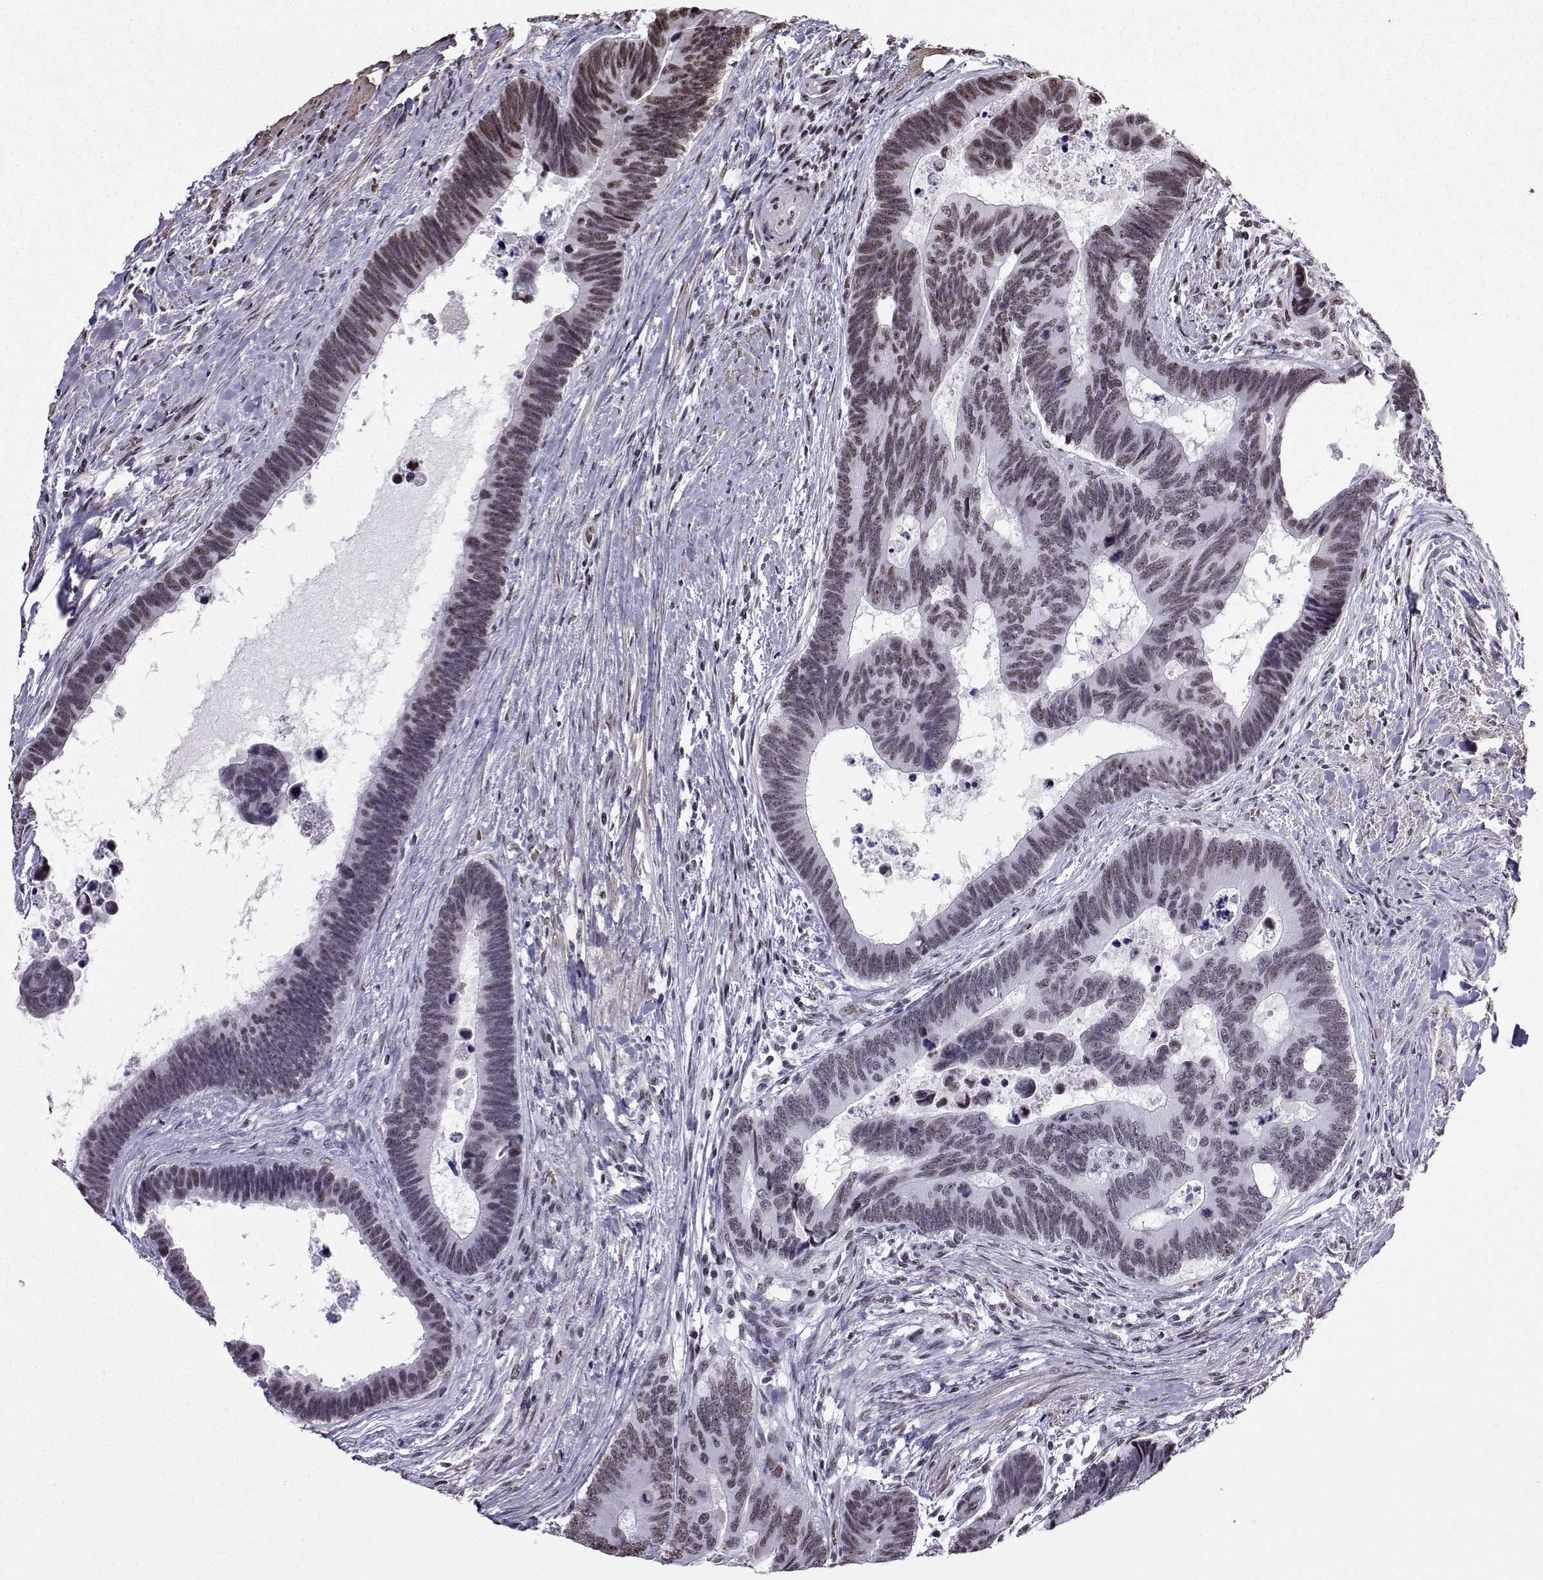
{"staining": {"intensity": "weak", "quantity": "25%-75%", "location": "nuclear"}, "tissue": "colorectal cancer", "cell_type": "Tumor cells", "image_type": "cancer", "snomed": [{"axis": "morphology", "description": "Adenocarcinoma, NOS"}, {"axis": "topography", "description": "Colon"}], "caption": "There is low levels of weak nuclear positivity in tumor cells of colorectal cancer (adenocarcinoma), as demonstrated by immunohistochemical staining (brown color).", "gene": "CCNK", "patient": {"sex": "female", "age": 77}}